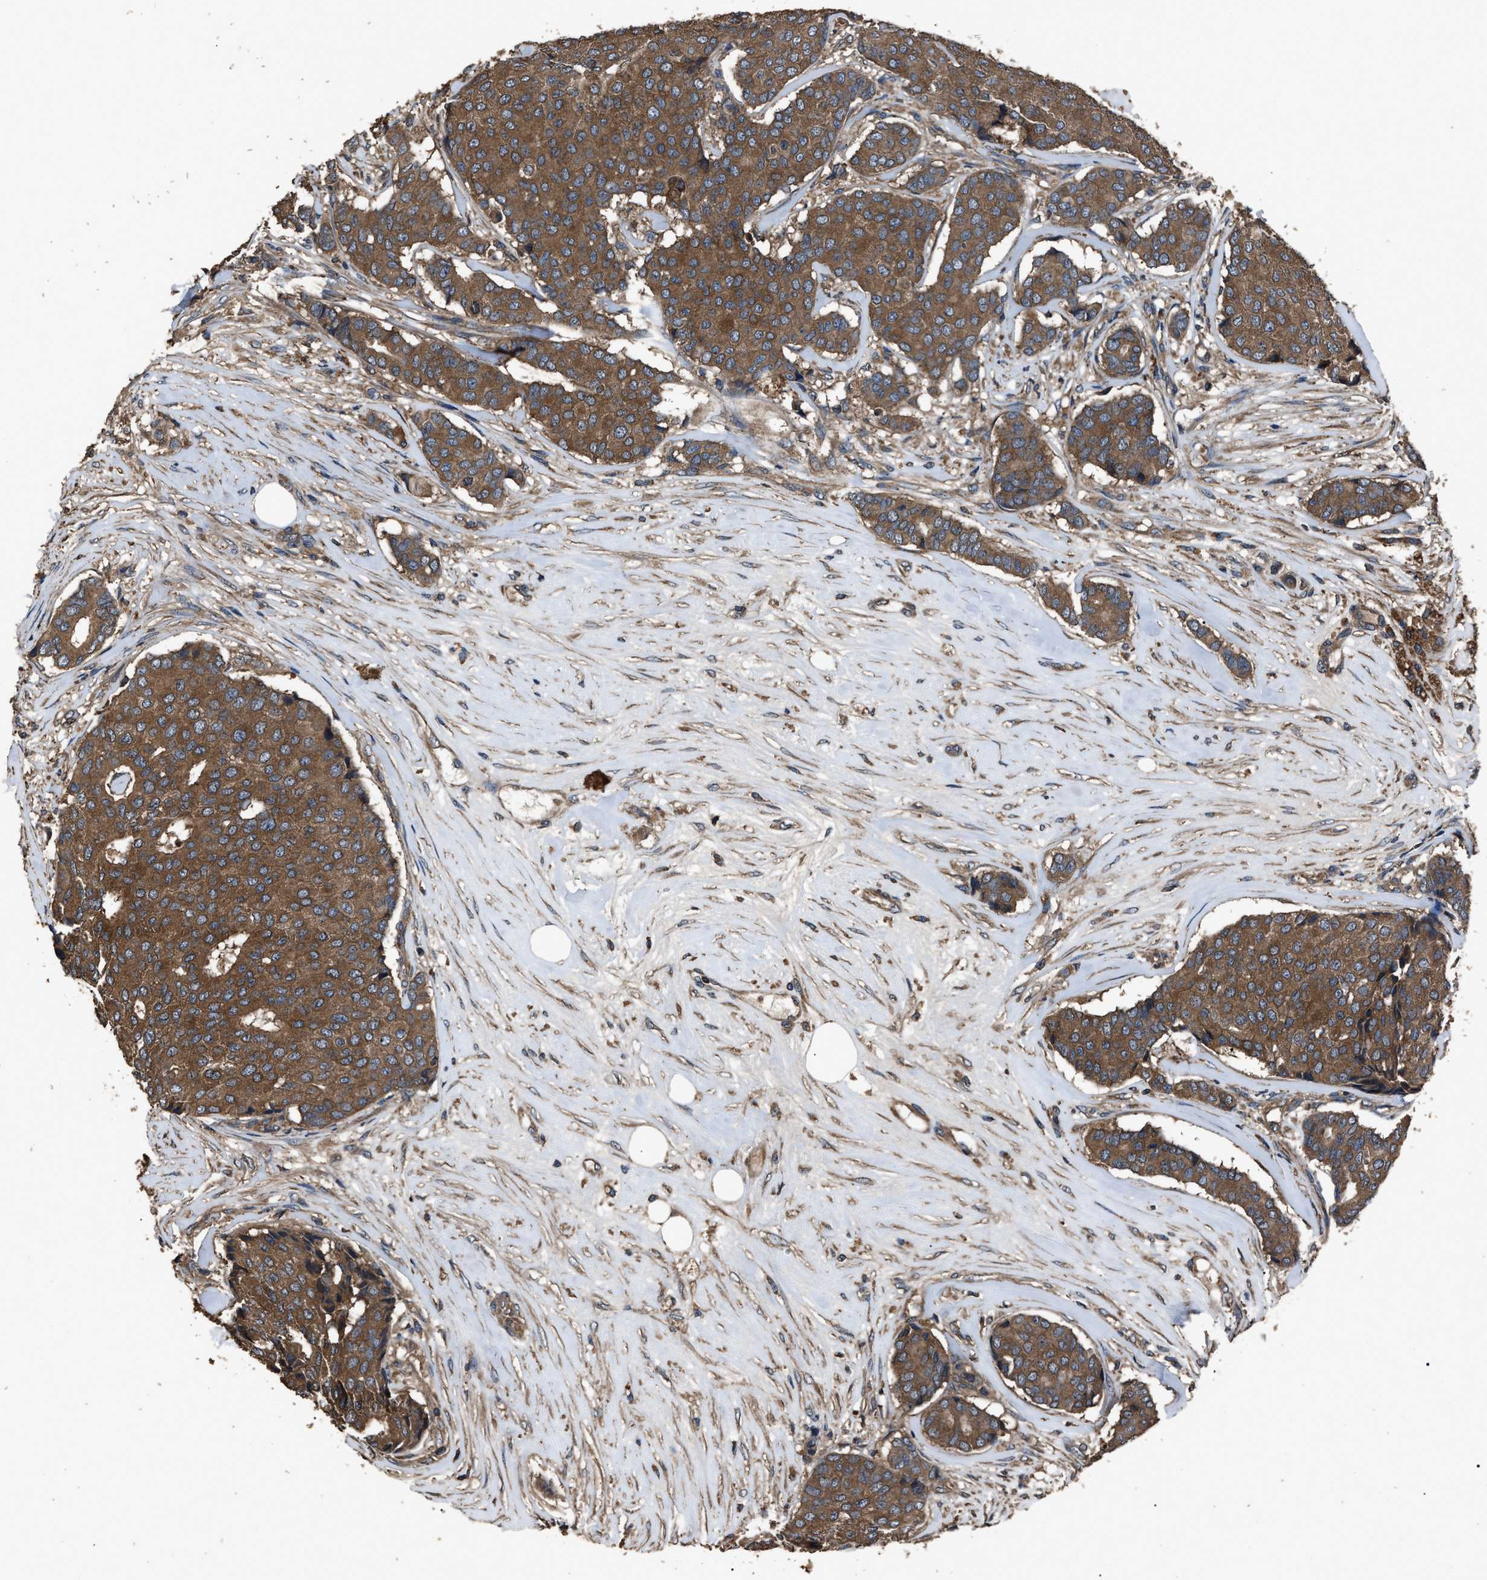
{"staining": {"intensity": "strong", "quantity": ">75%", "location": "cytoplasmic/membranous"}, "tissue": "breast cancer", "cell_type": "Tumor cells", "image_type": "cancer", "snomed": [{"axis": "morphology", "description": "Duct carcinoma"}, {"axis": "topography", "description": "Breast"}], "caption": "Tumor cells demonstrate strong cytoplasmic/membranous staining in approximately >75% of cells in infiltrating ductal carcinoma (breast).", "gene": "RNF216", "patient": {"sex": "female", "age": 75}}